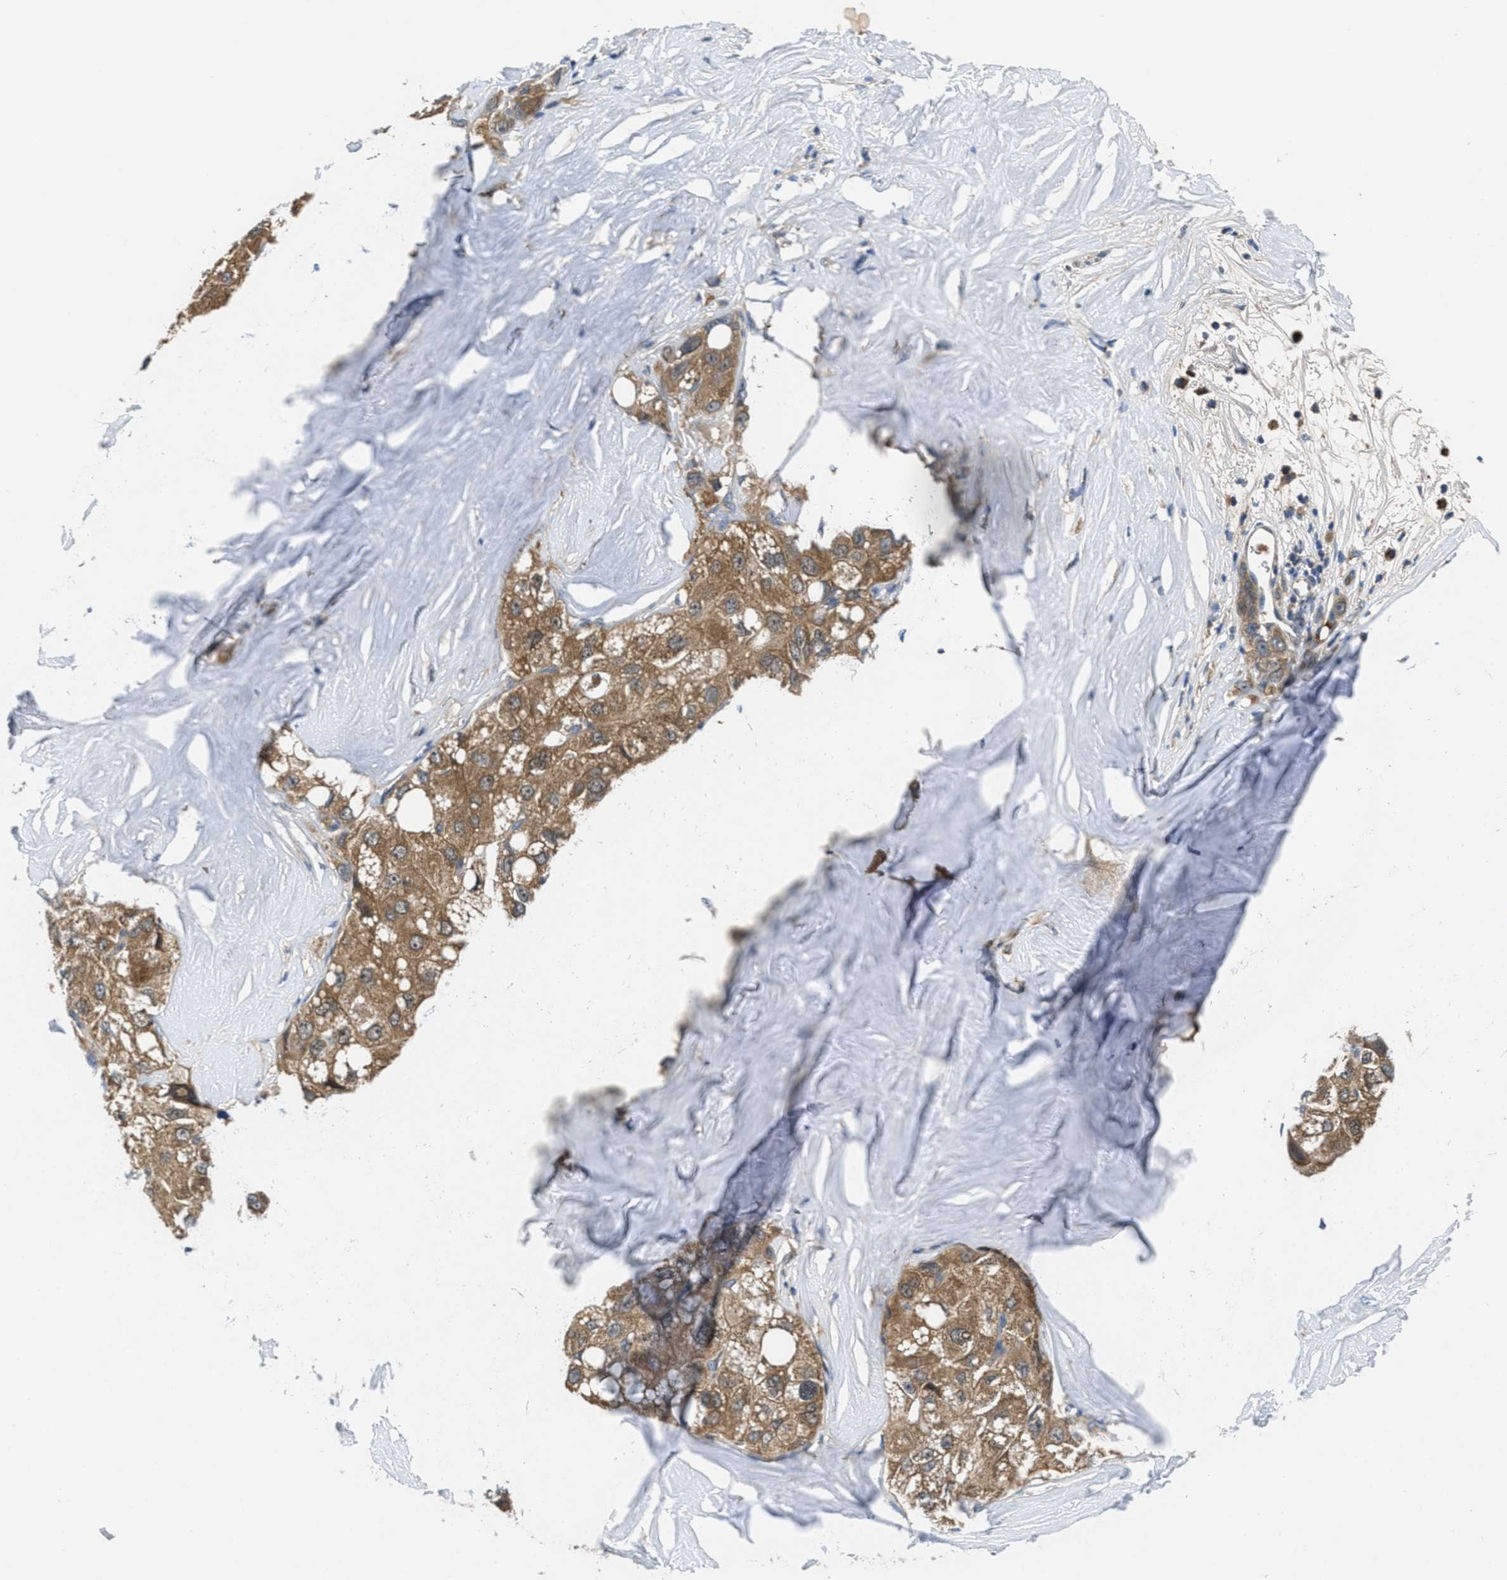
{"staining": {"intensity": "moderate", "quantity": ">75%", "location": "cytoplasmic/membranous"}, "tissue": "liver cancer", "cell_type": "Tumor cells", "image_type": "cancer", "snomed": [{"axis": "morphology", "description": "Carcinoma, Hepatocellular, NOS"}, {"axis": "topography", "description": "Liver"}], "caption": "IHC of liver hepatocellular carcinoma demonstrates medium levels of moderate cytoplasmic/membranous positivity in about >75% of tumor cells.", "gene": "GALK1", "patient": {"sex": "male", "age": 80}}